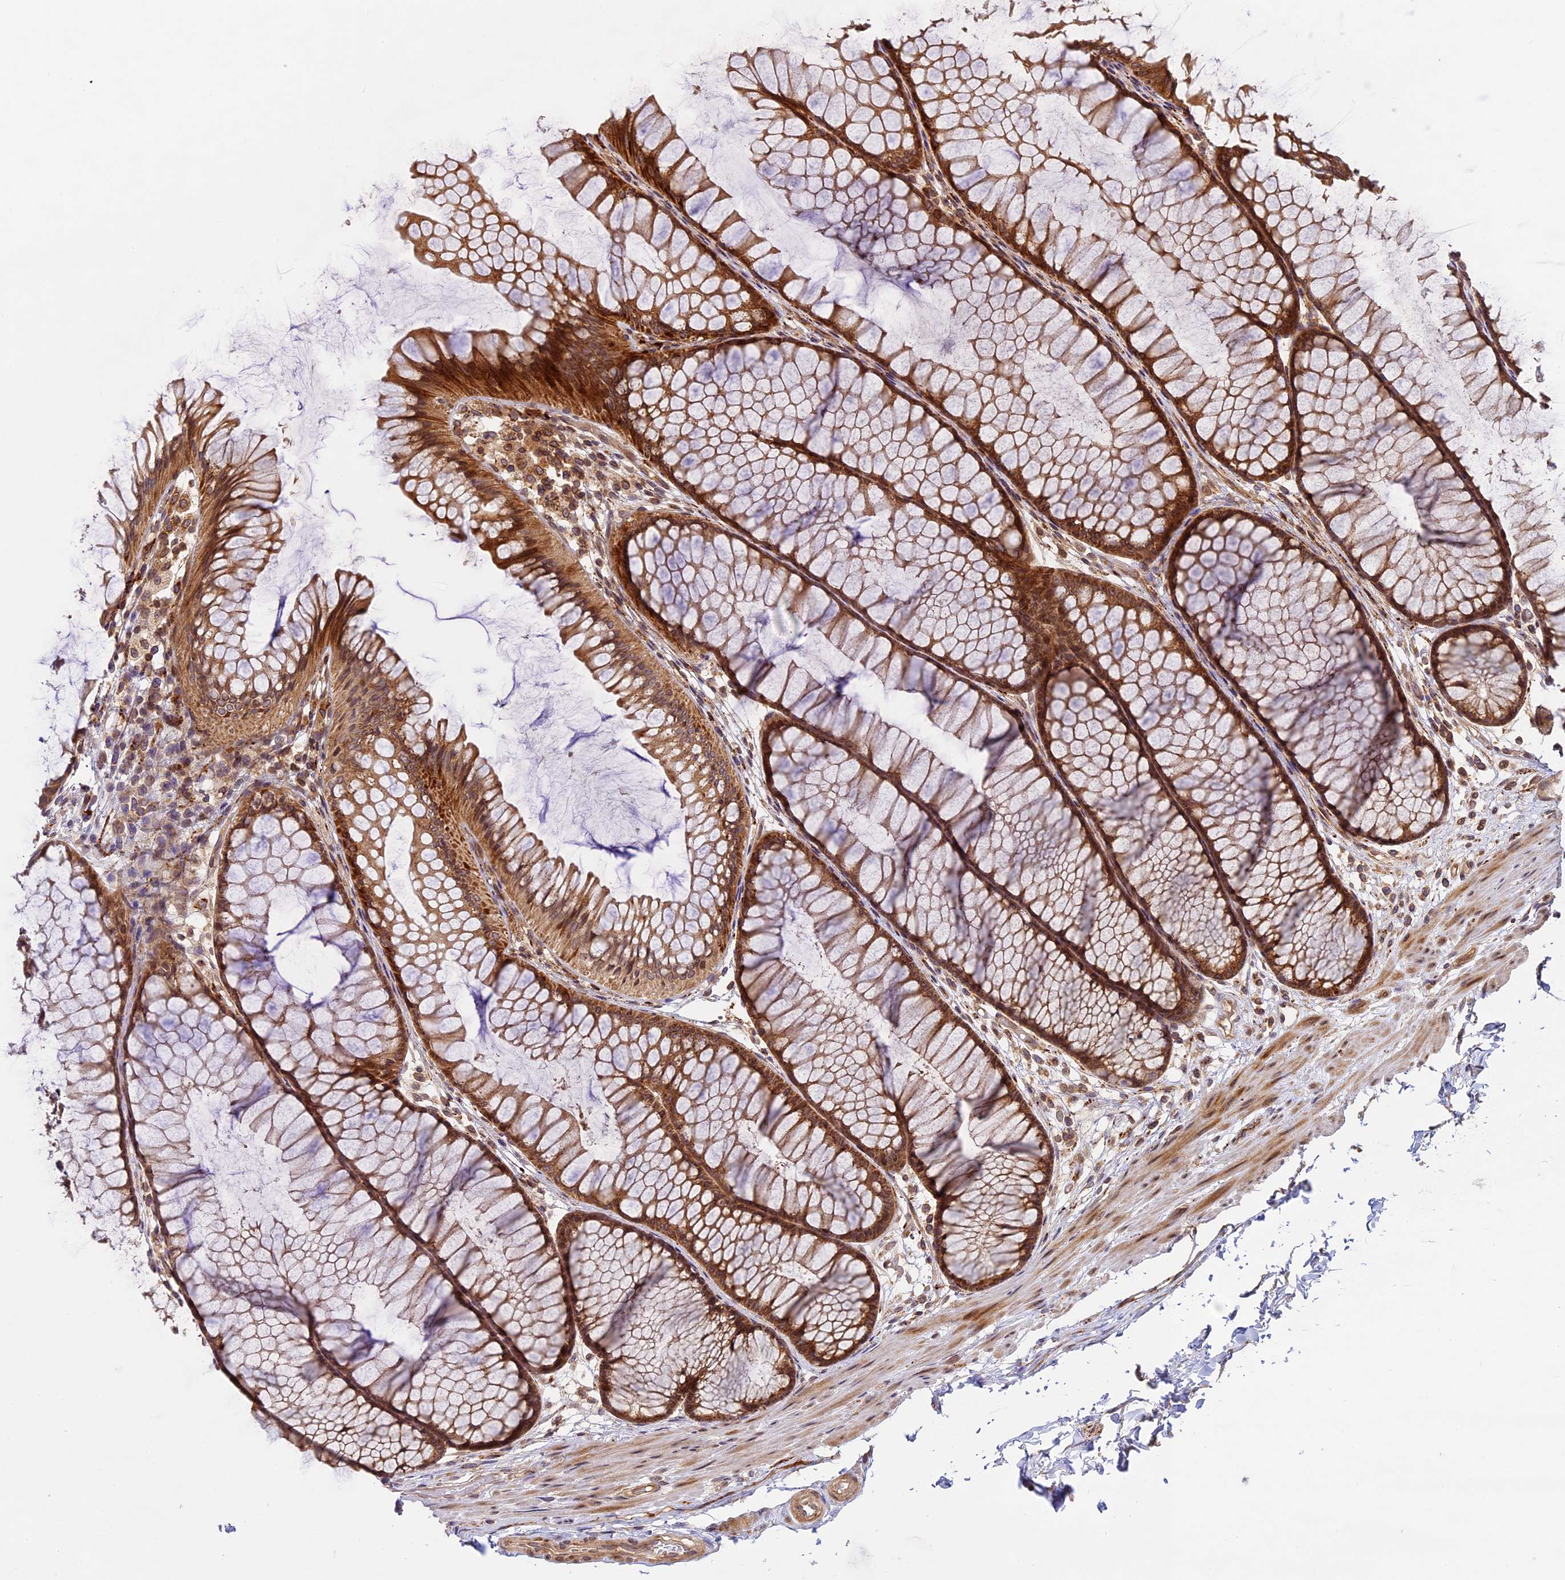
{"staining": {"intensity": "moderate", "quantity": ">75%", "location": "cytoplasmic/membranous"}, "tissue": "colon", "cell_type": "Endothelial cells", "image_type": "normal", "snomed": [{"axis": "morphology", "description": "Normal tissue, NOS"}, {"axis": "topography", "description": "Colon"}], "caption": "About >75% of endothelial cells in unremarkable human colon exhibit moderate cytoplasmic/membranous protein expression as visualized by brown immunohistochemical staining.", "gene": "DGKH", "patient": {"sex": "female", "age": 82}}